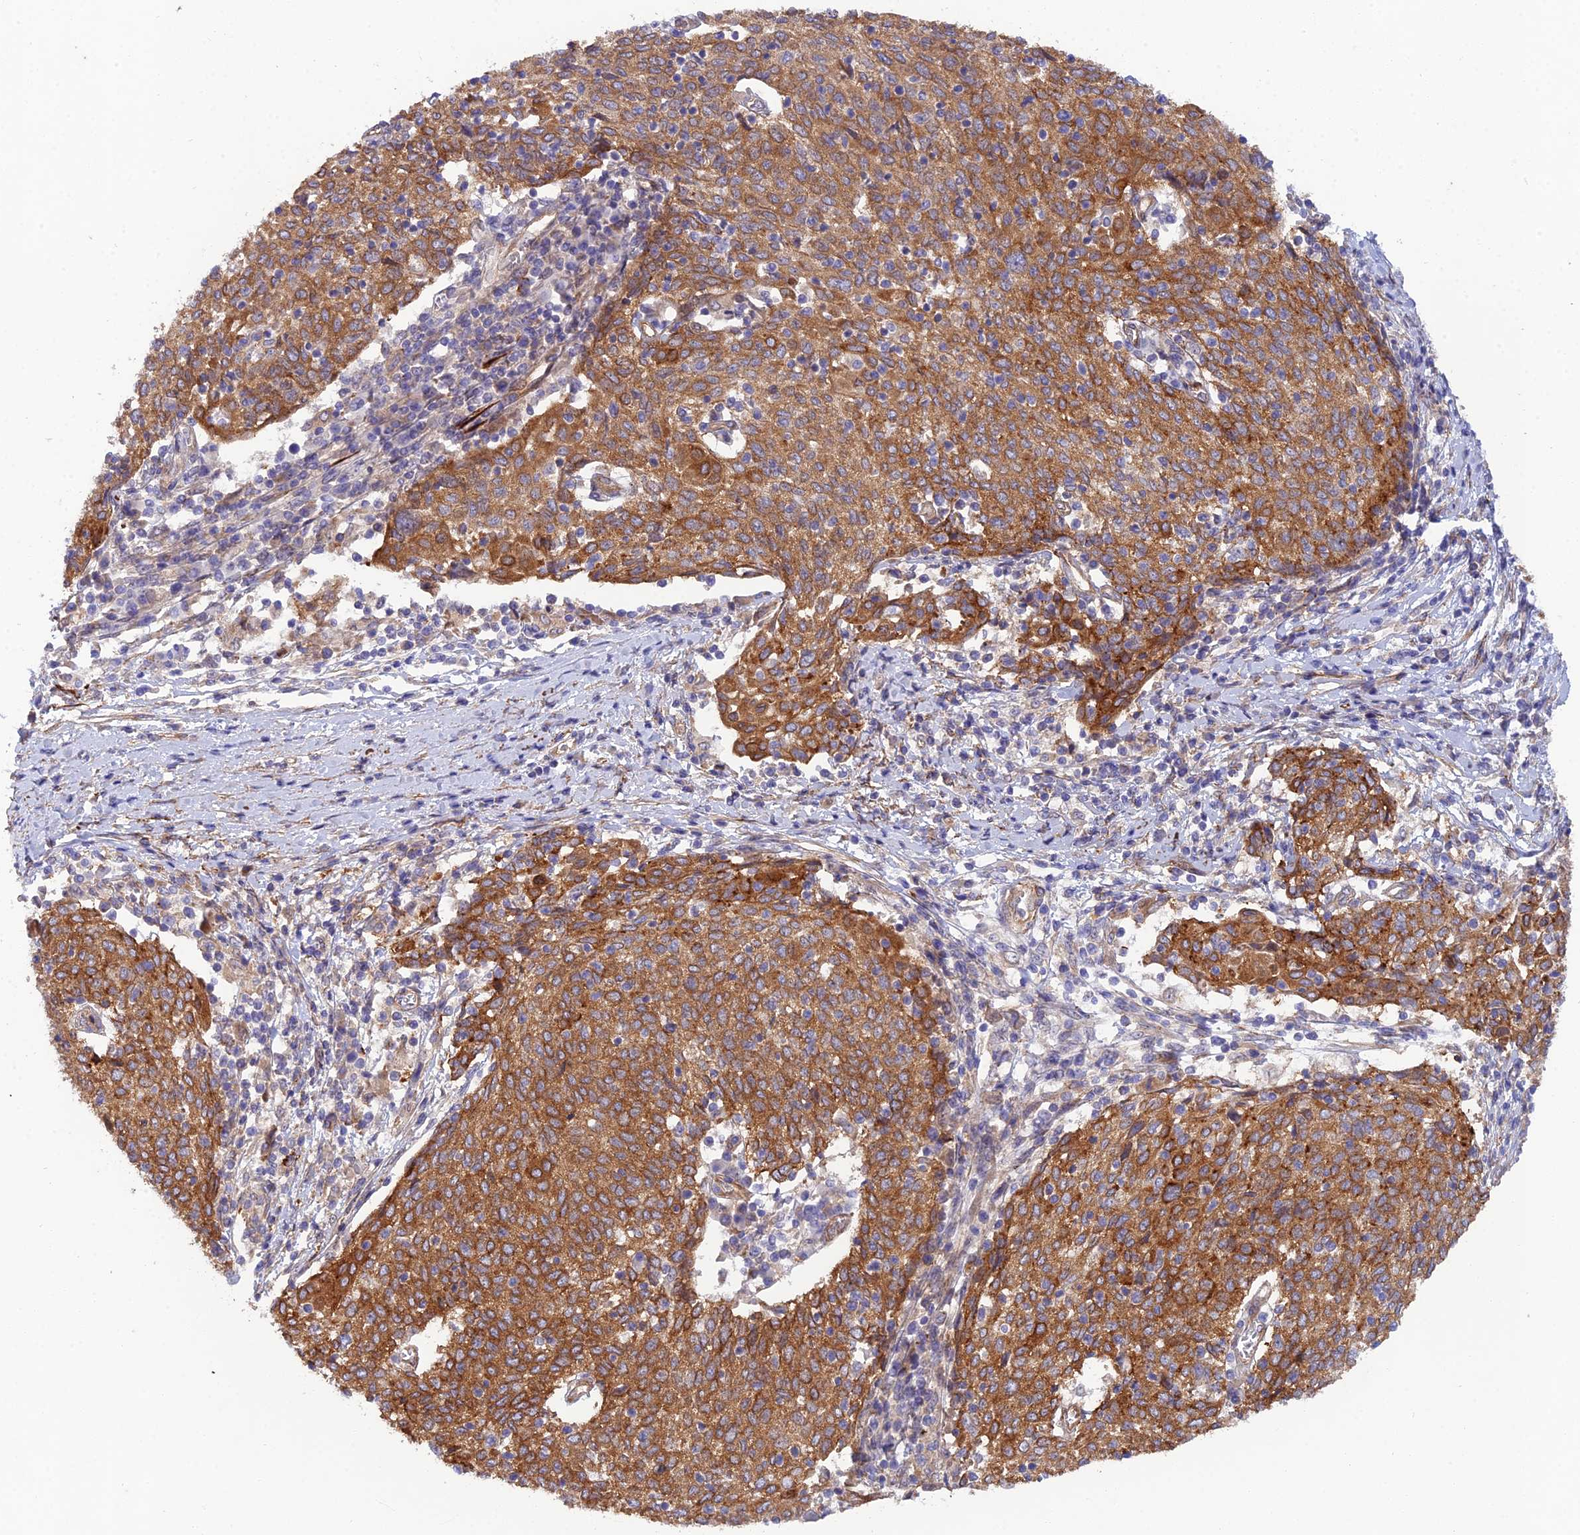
{"staining": {"intensity": "strong", "quantity": ">75%", "location": "cytoplasmic/membranous"}, "tissue": "cervical cancer", "cell_type": "Tumor cells", "image_type": "cancer", "snomed": [{"axis": "morphology", "description": "Squamous cell carcinoma, NOS"}, {"axis": "topography", "description": "Cervix"}], "caption": "About >75% of tumor cells in cervical cancer (squamous cell carcinoma) display strong cytoplasmic/membranous protein expression as visualized by brown immunohistochemical staining.", "gene": "RALGAPA2", "patient": {"sex": "female", "age": 52}}